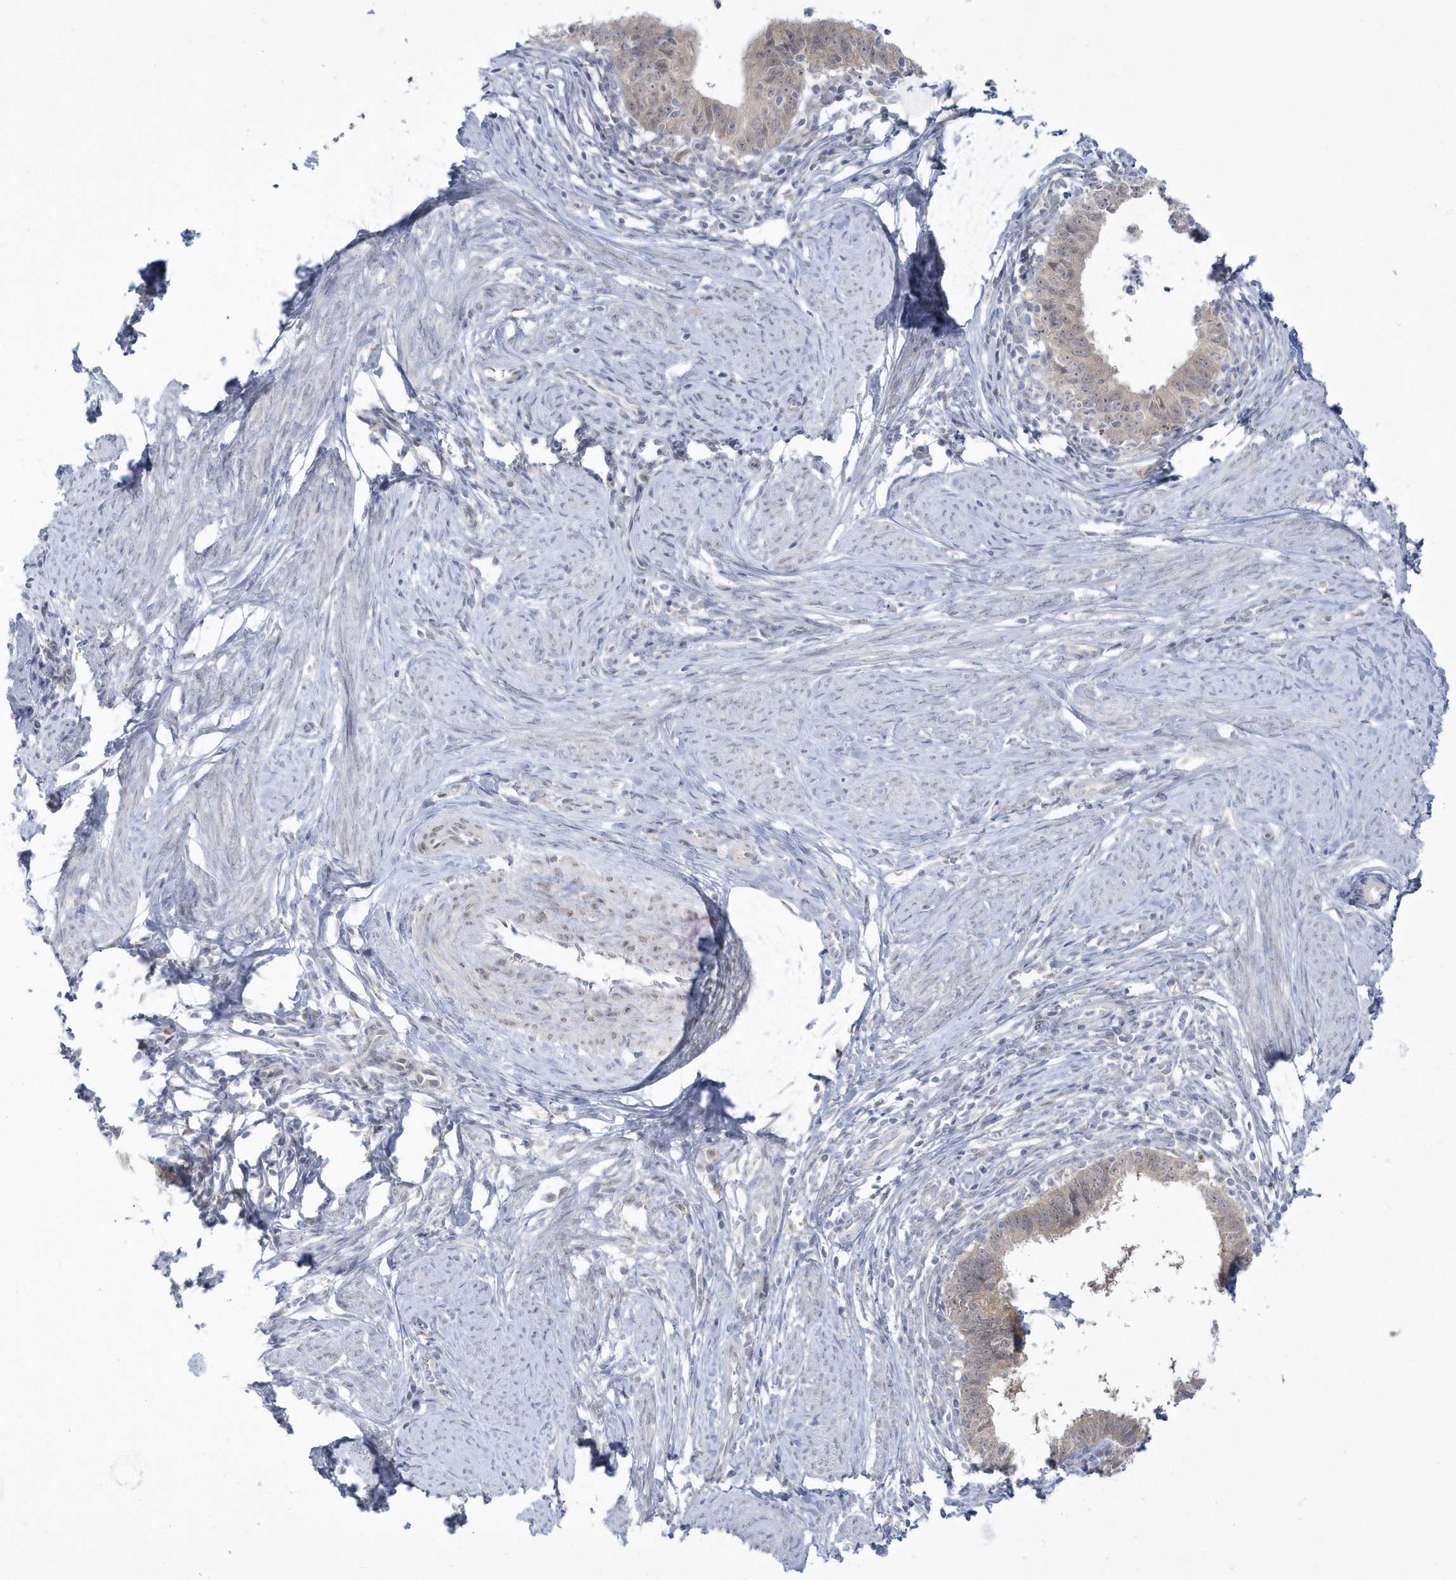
{"staining": {"intensity": "weak", "quantity": "25%-75%", "location": "cytoplasmic/membranous"}, "tissue": "cervical cancer", "cell_type": "Tumor cells", "image_type": "cancer", "snomed": [{"axis": "morphology", "description": "Adenocarcinoma, NOS"}, {"axis": "topography", "description": "Cervix"}], "caption": "Tumor cells reveal low levels of weak cytoplasmic/membranous expression in approximately 25%-75% of cells in human adenocarcinoma (cervical). (IHC, brightfield microscopy, high magnification).", "gene": "PCBD1", "patient": {"sex": "female", "age": 36}}